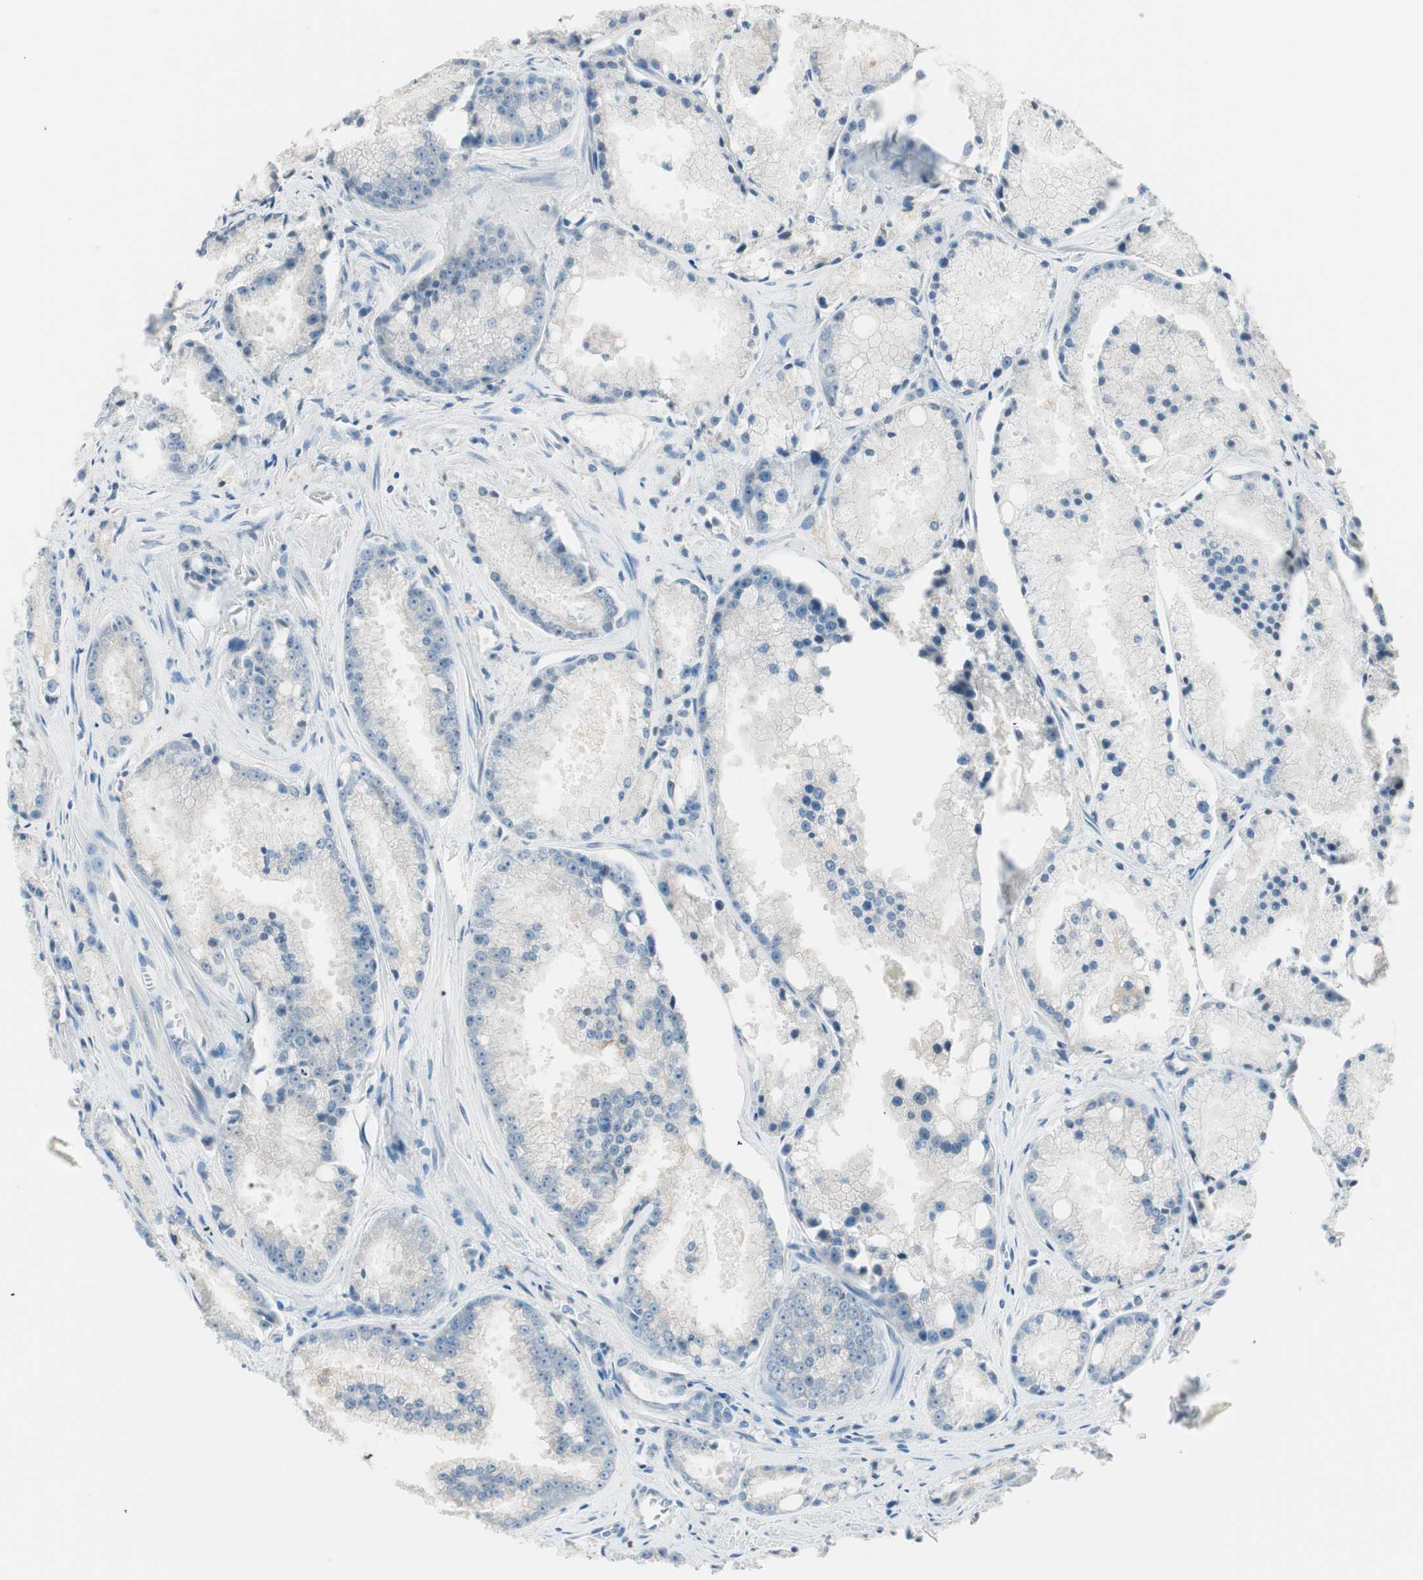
{"staining": {"intensity": "negative", "quantity": "none", "location": "none"}, "tissue": "prostate cancer", "cell_type": "Tumor cells", "image_type": "cancer", "snomed": [{"axis": "morphology", "description": "Adenocarcinoma, Low grade"}, {"axis": "topography", "description": "Prostate"}], "caption": "DAB immunohistochemical staining of prostate cancer (adenocarcinoma (low-grade)) demonstrates no significant expression in tumor cells. The staining is performed using DAB (3,3'-diaminobenzidine) brown chromogen with nuclei counter-stained in using hematoxylin.", "gene": "GNAO1", "patient": {"sex": "male", "age": 64}}